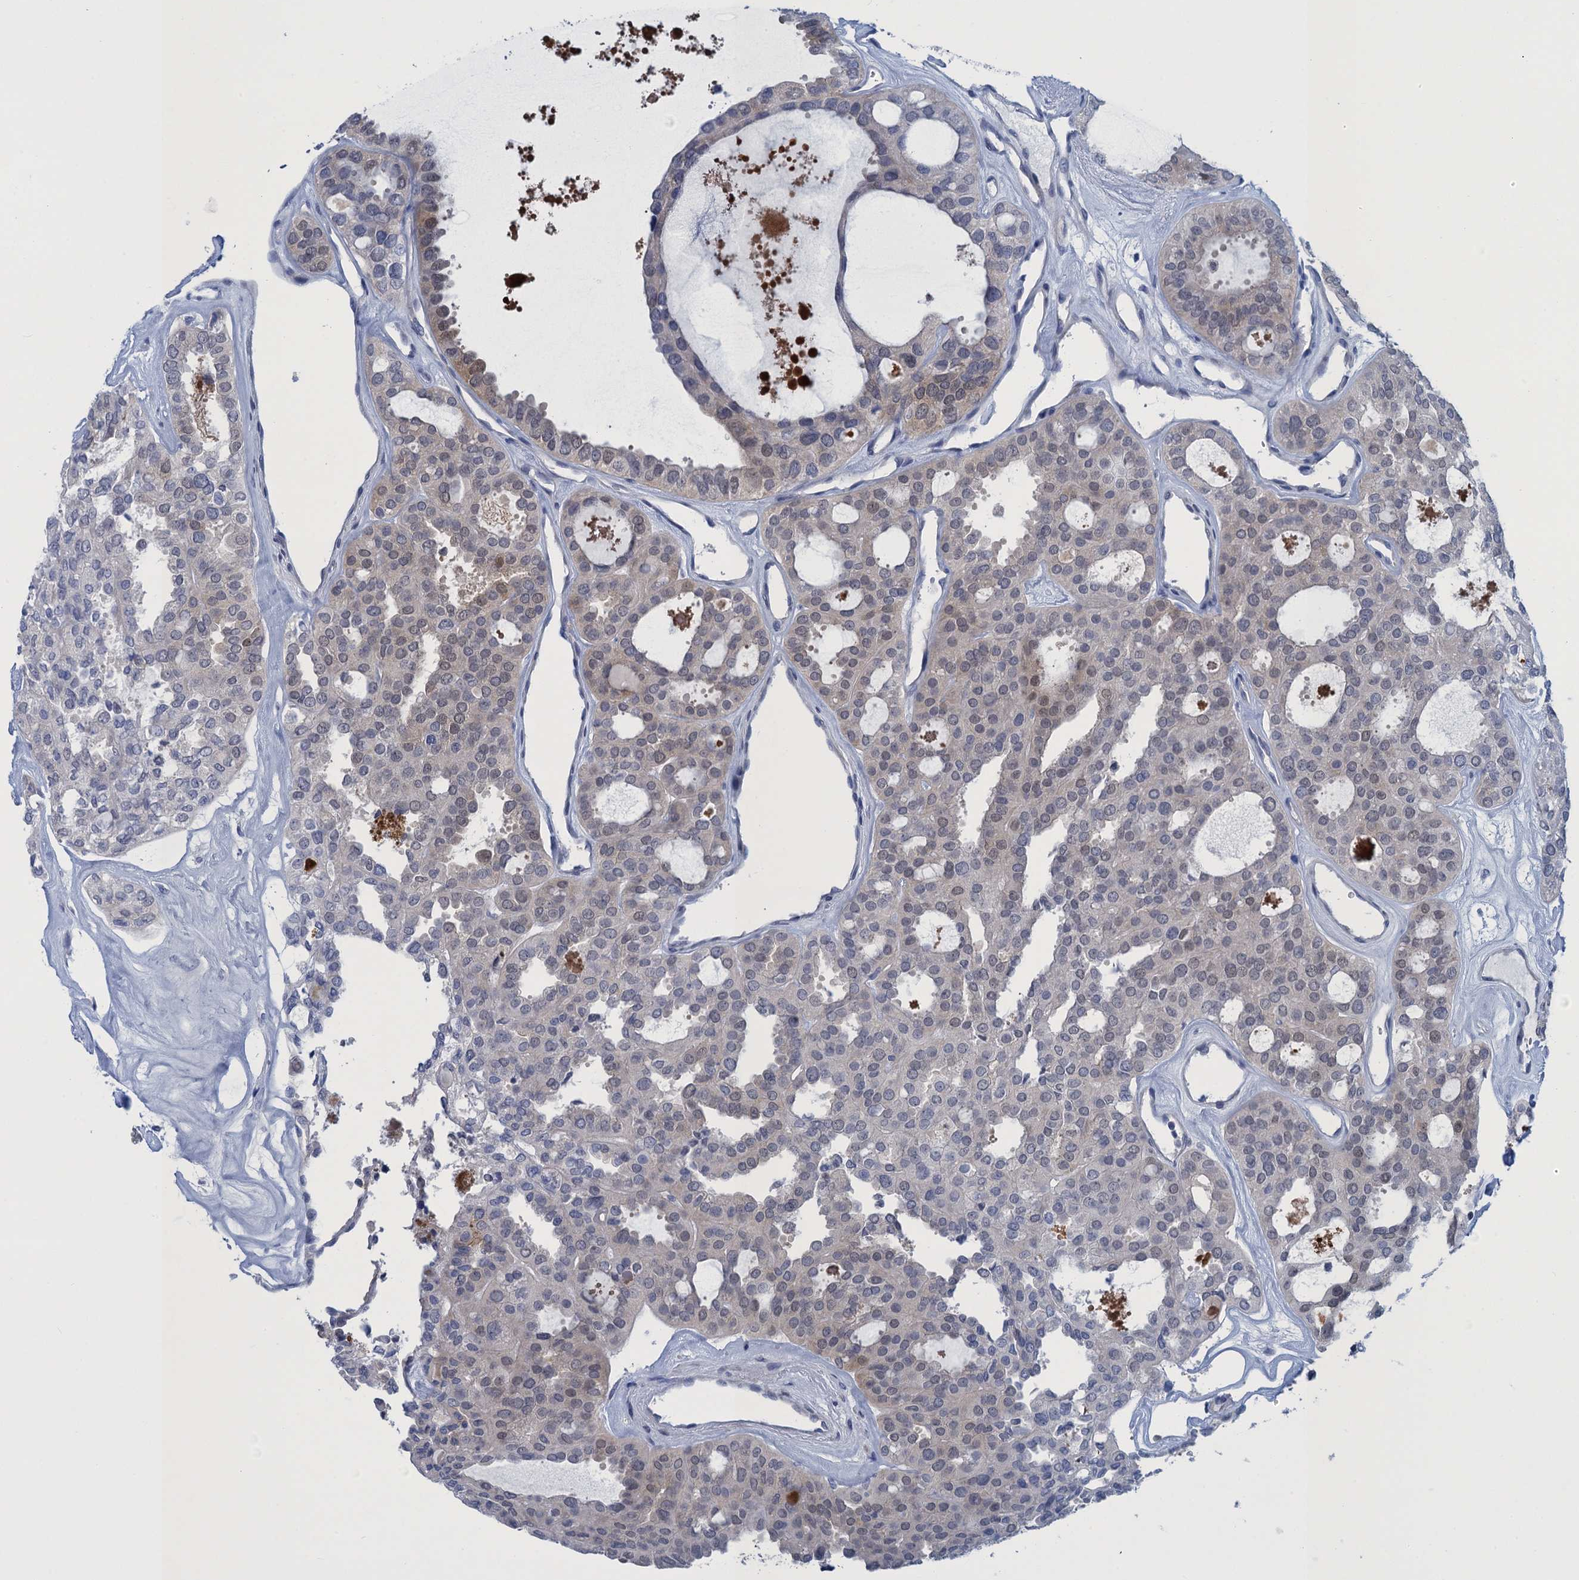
{"staining": {"intensity": "weak", "quantity": "<25%", "location": "cytoplasmic/membranous,nuclear"}, "tissue": "thyroid cancer", "cell_type": "Tumor cells", "image_type": "cancer", "snomed": [{"axis": "morphology", "description": "Follicular adenoma carcinoma, NOS"}, {"axis": "topography", "description": "Thyroid gland"}], "caption": "The immunohistochemistry image has no significant staining in tumor cells of follicular adenoma carcinoma (thyroid) tissue. (Stains: DAB (3,3'-diaminobenzidine) immunohistochemistry (IHC) with hematoxylin counter stain, Microscopy: brightfield microscopy at high magnification).", "gene": "SCEL", "patient": {"sex": "male", "age": 75}}